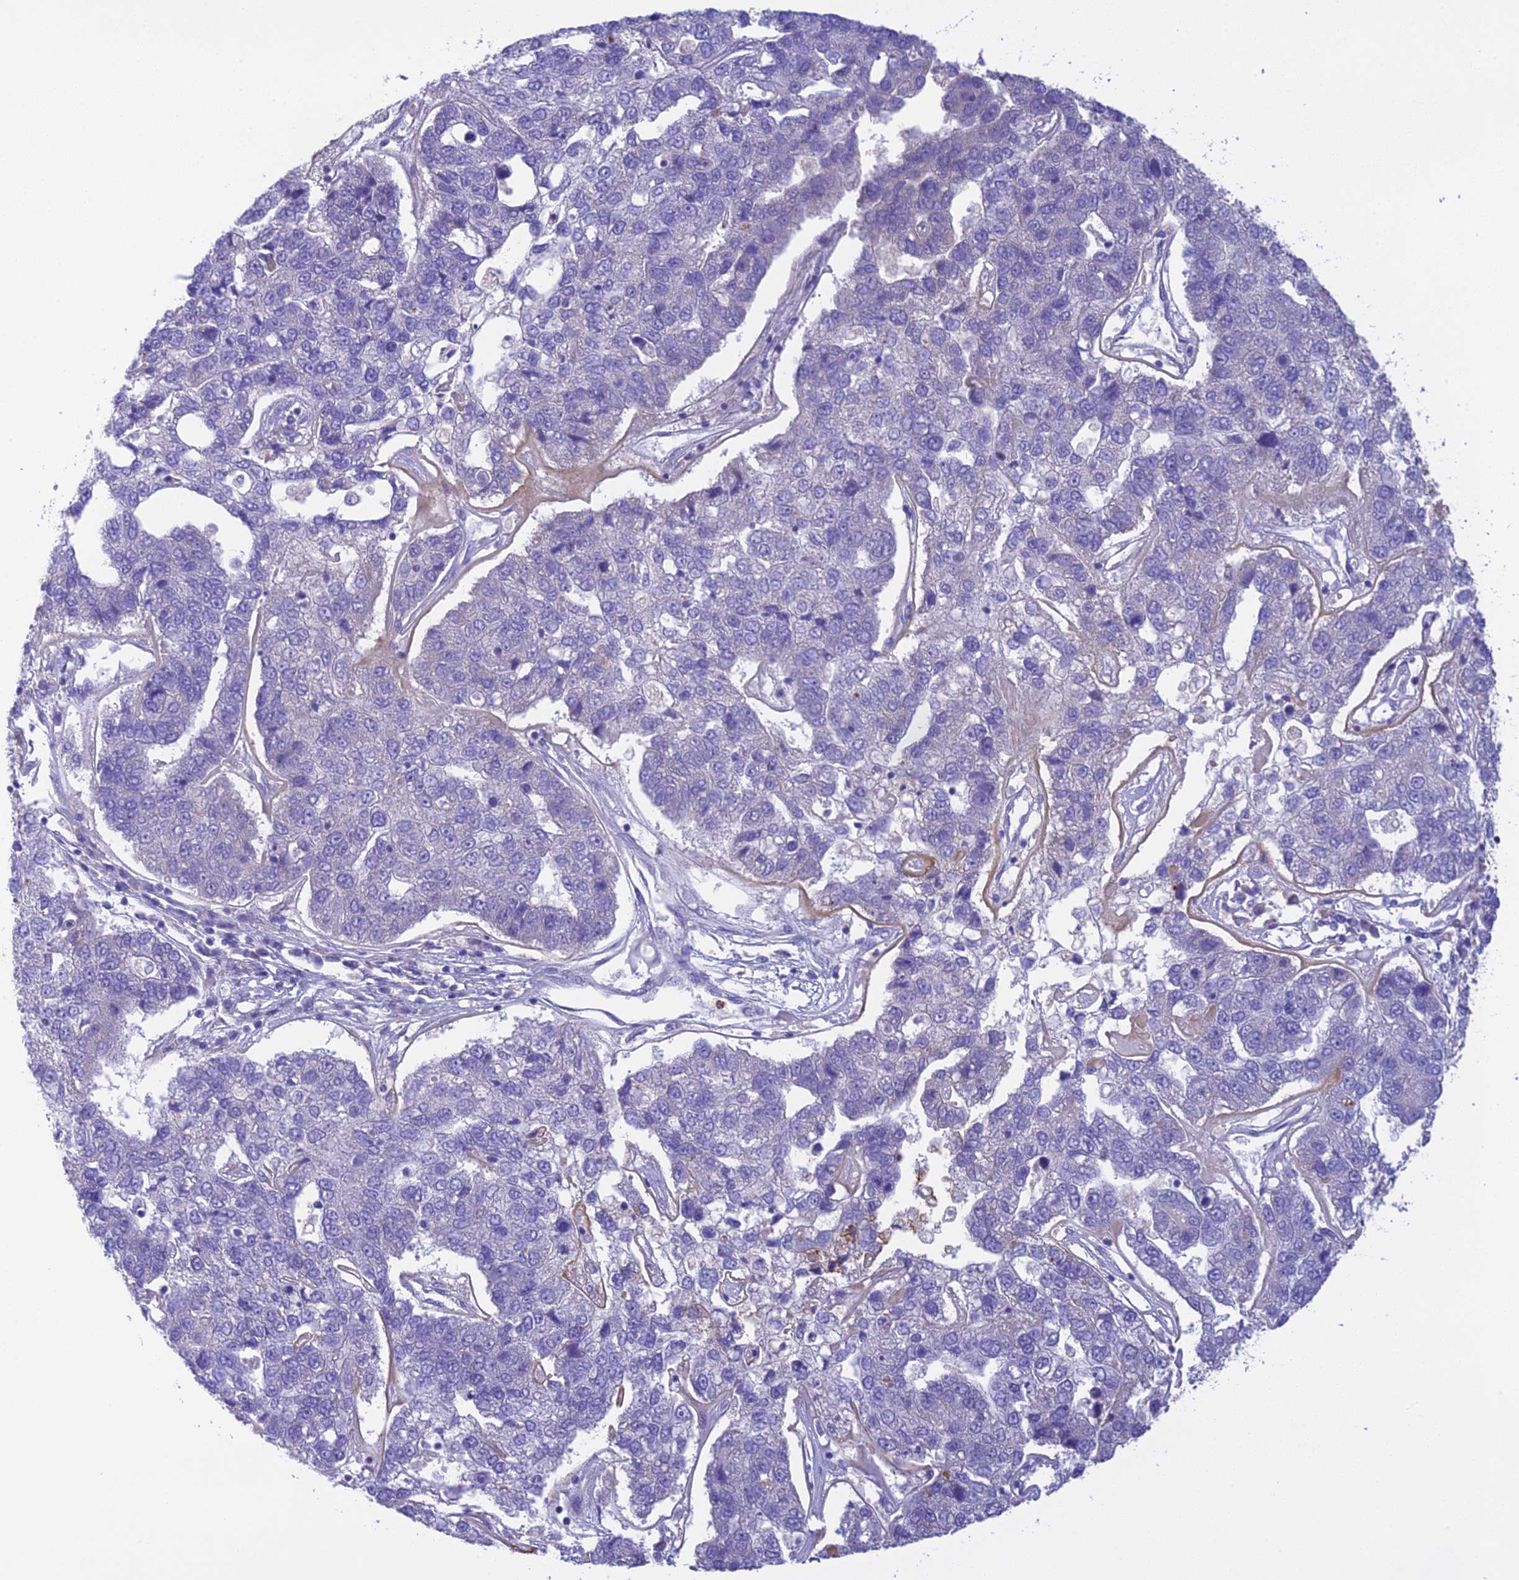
{"staining": {"intensity": "negative", "quantity": "none", "location": "none"}, "tissue": "pancreatic cancer", "cell_type": "Tumor cells", "image_type": "cancer", "snomed": [{"axis": "morphology", "description": "Adenocarcinoma, NOS"}, {"axis": "topography", "description": "Pancreas"}], "caption": "Immunohistochemistry (IHC) image of neoplastic tissue: pancreatic cancer stained with DAB exhibits no significant protein staining in tumor cells.", "gene": "KIAA0408", "patient": {"sex": "female", "age": 61}}